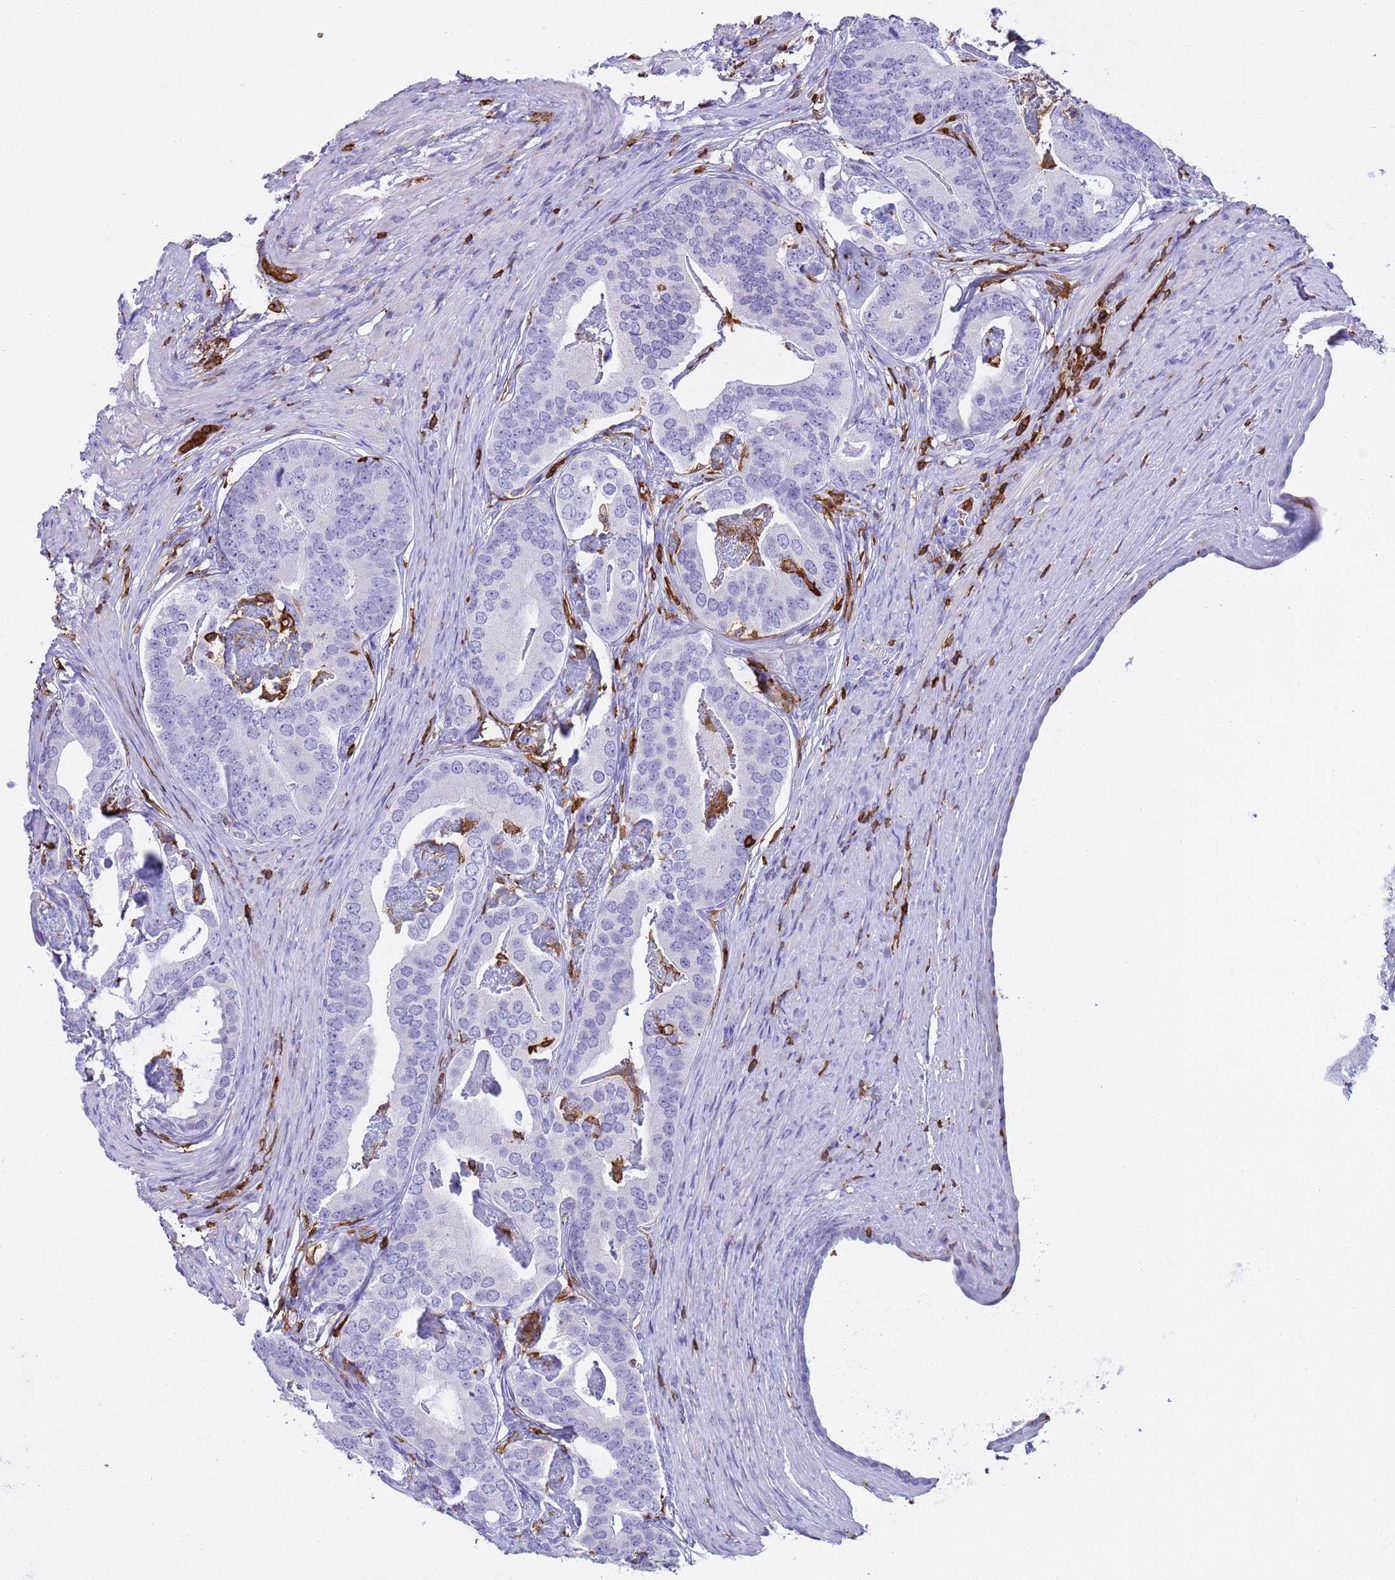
{"staining": {"intensity": "negative", "quantity": "none", "location": "none"}, "tissue": "prostate cancer", "cell_type": "Tumor cells", "image_type": "cancer", "snomed": [{"axis": "morphology", "description": "Adenocarcinoma, Low grade"}, {"axis": "topography", "description": "Prostate"}], "caption": "There is no significant expression in tumor cells of low-grade adenocarcinoma (prostate).", "gene": "IRF5", "patient": {"sex": "male", "age": 71}}